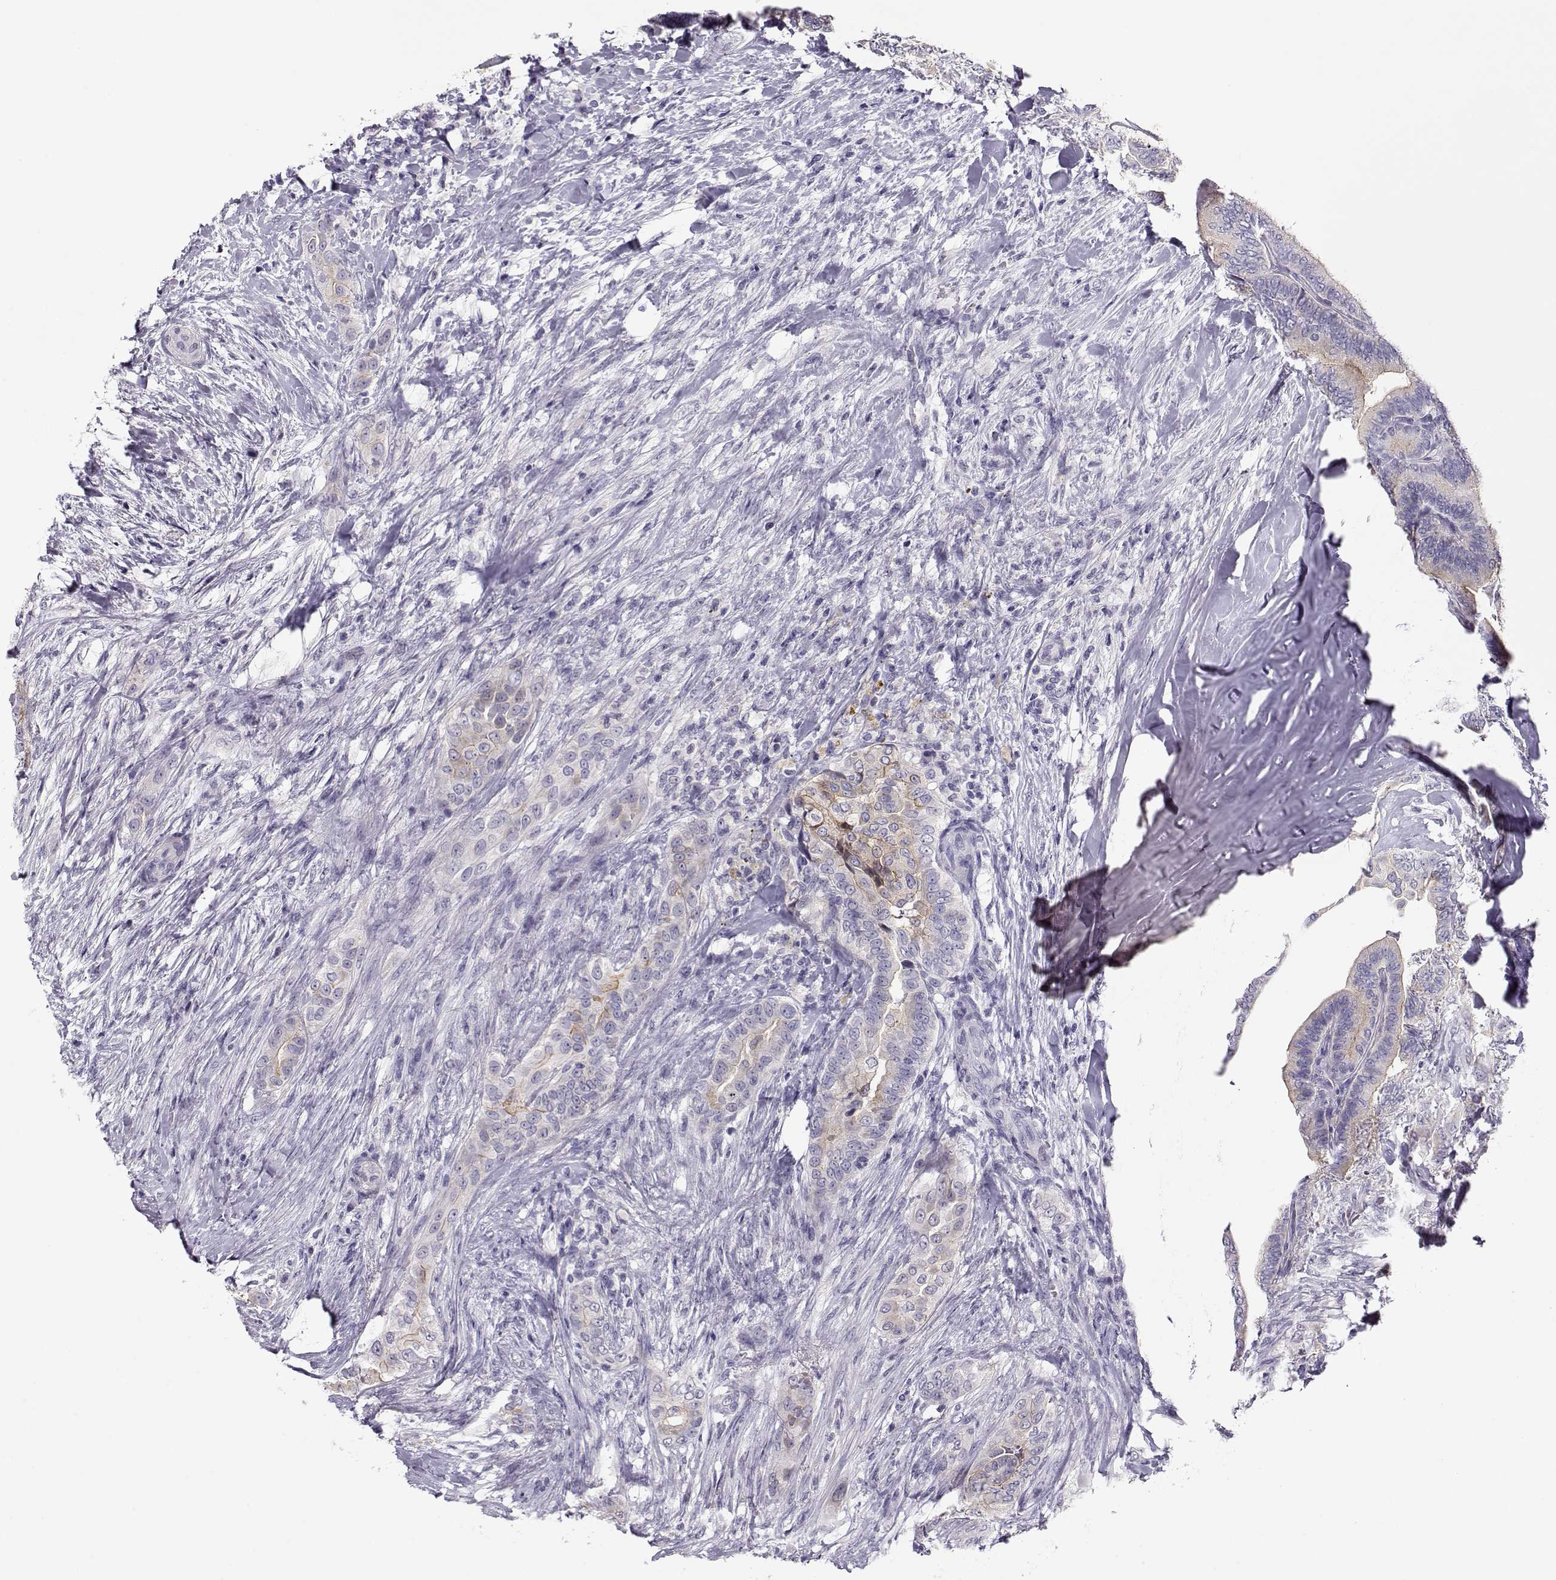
{"staining": {"intensity": "weak", "quantity": "<25%", "location": "cytoplasmic/membranous"}, "tissue": "thyroid cancer", "cell_type": "Tumor cells", "image_type": "cancer", "snomed": [{"axis": "morphology", "description": "Papillary adenocarcinoma, NOS"}, {"axis": "topography", "description": "Thyroid gland"}], "caption": "Immunohistochemical staining of human papillary adenocarcinoma (thyroid) displays no significant positivity in tumor cells.", "gene": "CRX", "patient": {"sex": "male", "age": 61}}